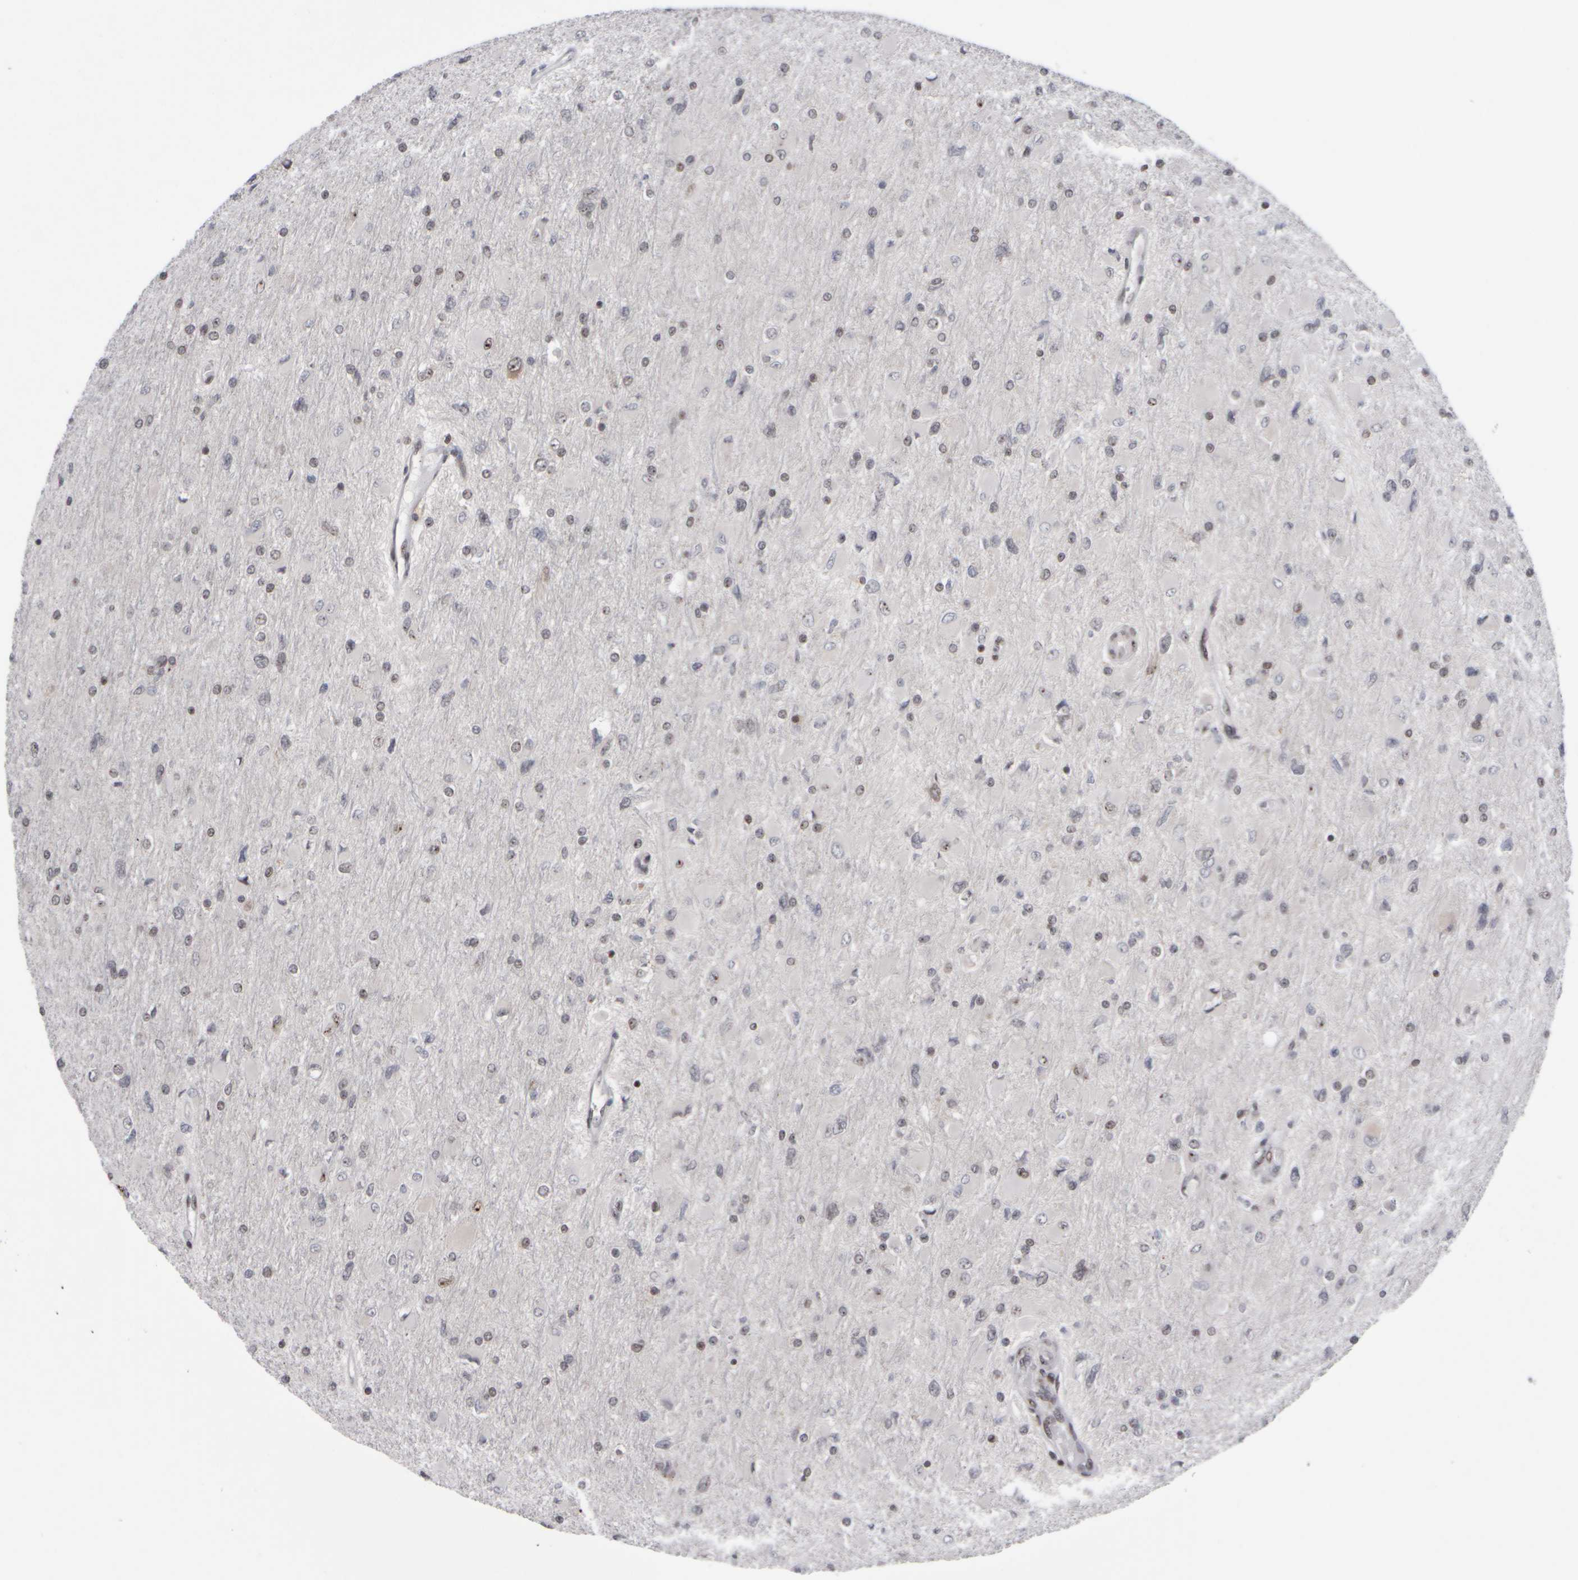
{"staining": {"intensity": "weak", "quantity": "<25%", "location": "nuclear"}, "tissue": "glioma", "cell_type": "Tumor cells", "image_type": "cancer", "snomed": [{"axis": "morphology", "description": "Glioma, malignant, High grade"}, {"axis": "topography", "description": "Cerebral cortex"}], "caption": "Immunohistochemistry of malignant glioma (high-grade) exhibits no expression in tumor cells.", "gene": "SURF6", "patient": {"sex": "female", "age": 36}}